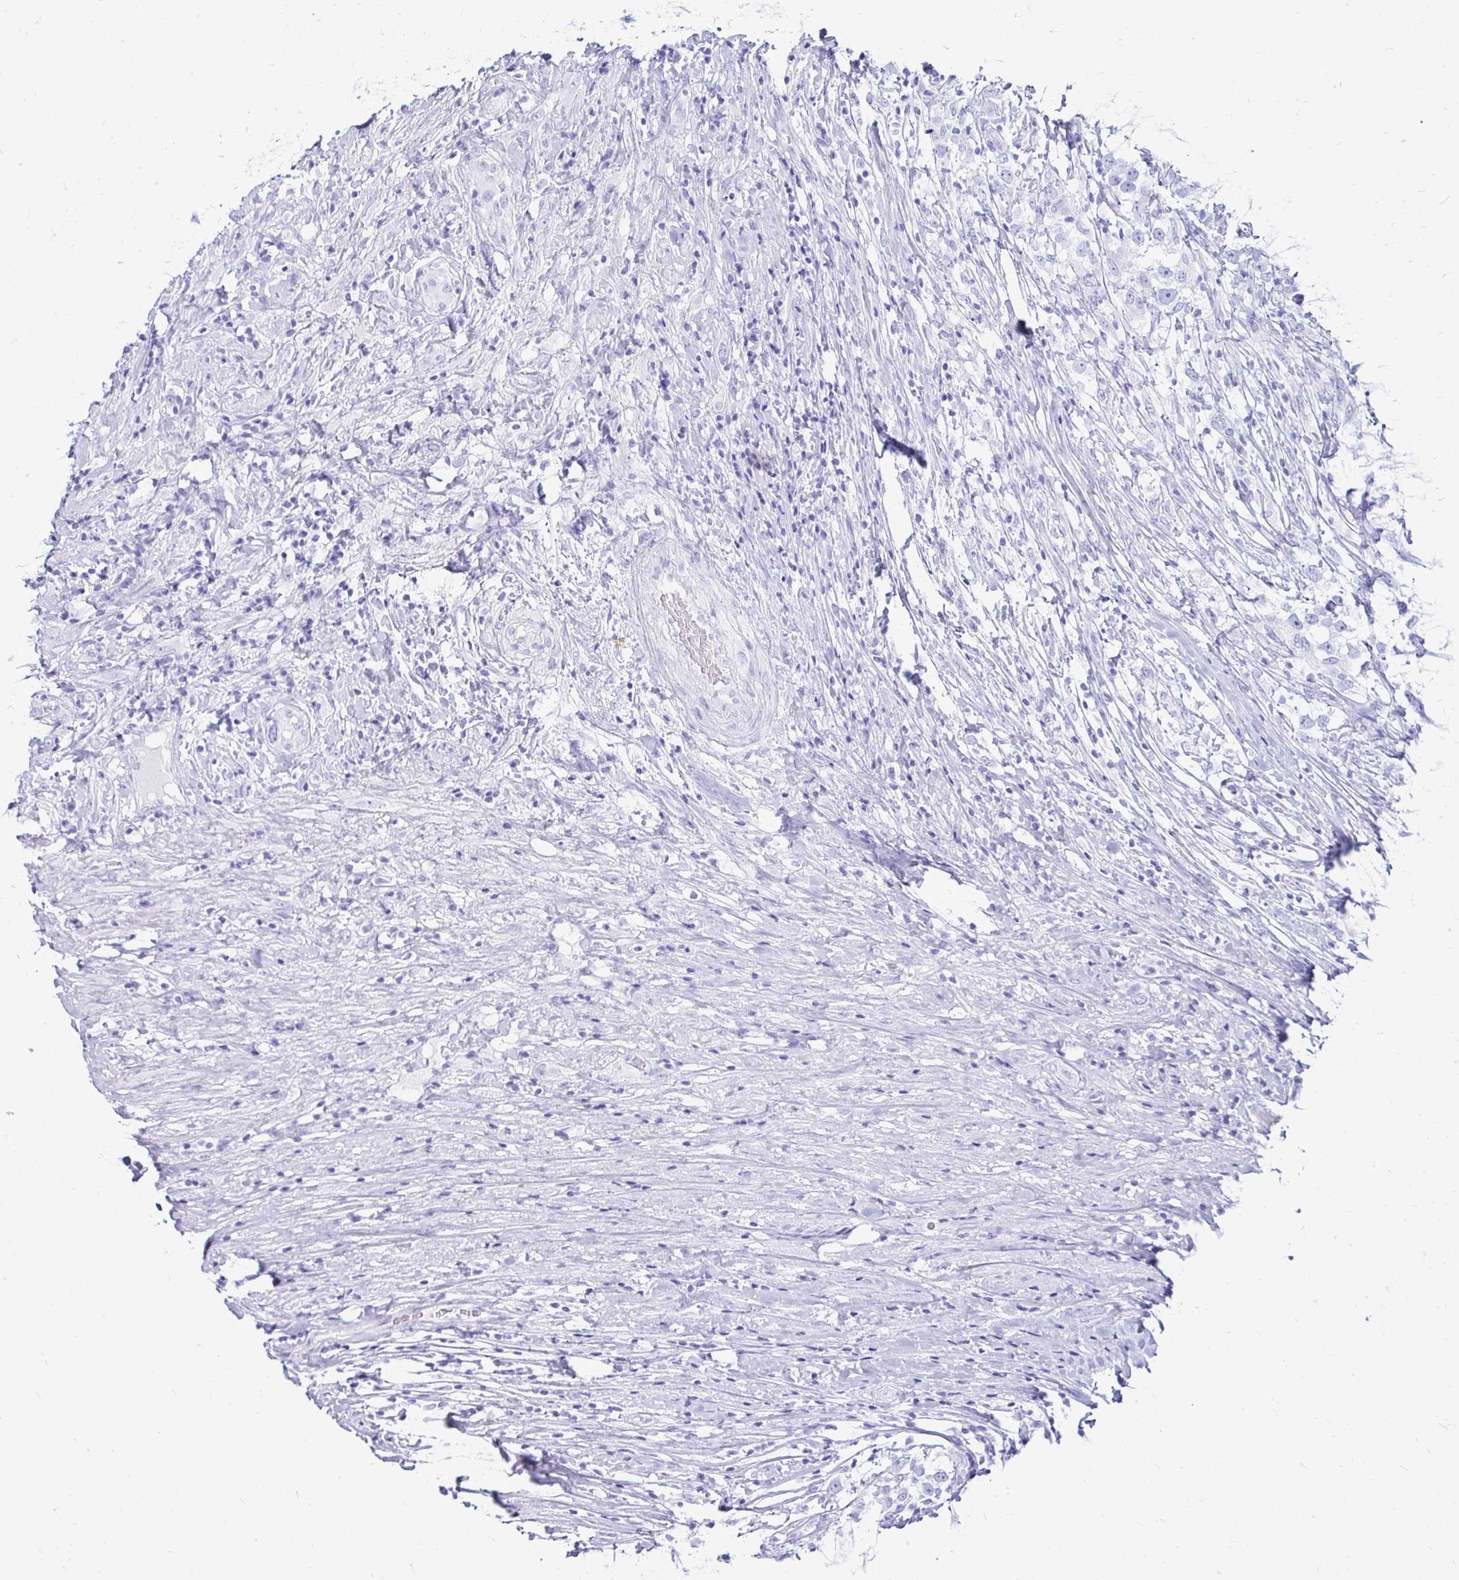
{"staining": {"intensity": "negative", "quantity": "none", "location": "none"}, "tissue": "testis cancer", "cell_type": "Tumor cells", "image_type": "cancer", "snomed": [{"axis": "morphology", "description": "Seminoma, NOS"}, {"axis": "topography", "description": "Testis"}], "caption": "An image of testis cancer (seminoma) stained for a protein demonstrates no brown staining in tumor cells.", "gene": "OR10R2", "patient": {"sex": "male", "age": 46}}